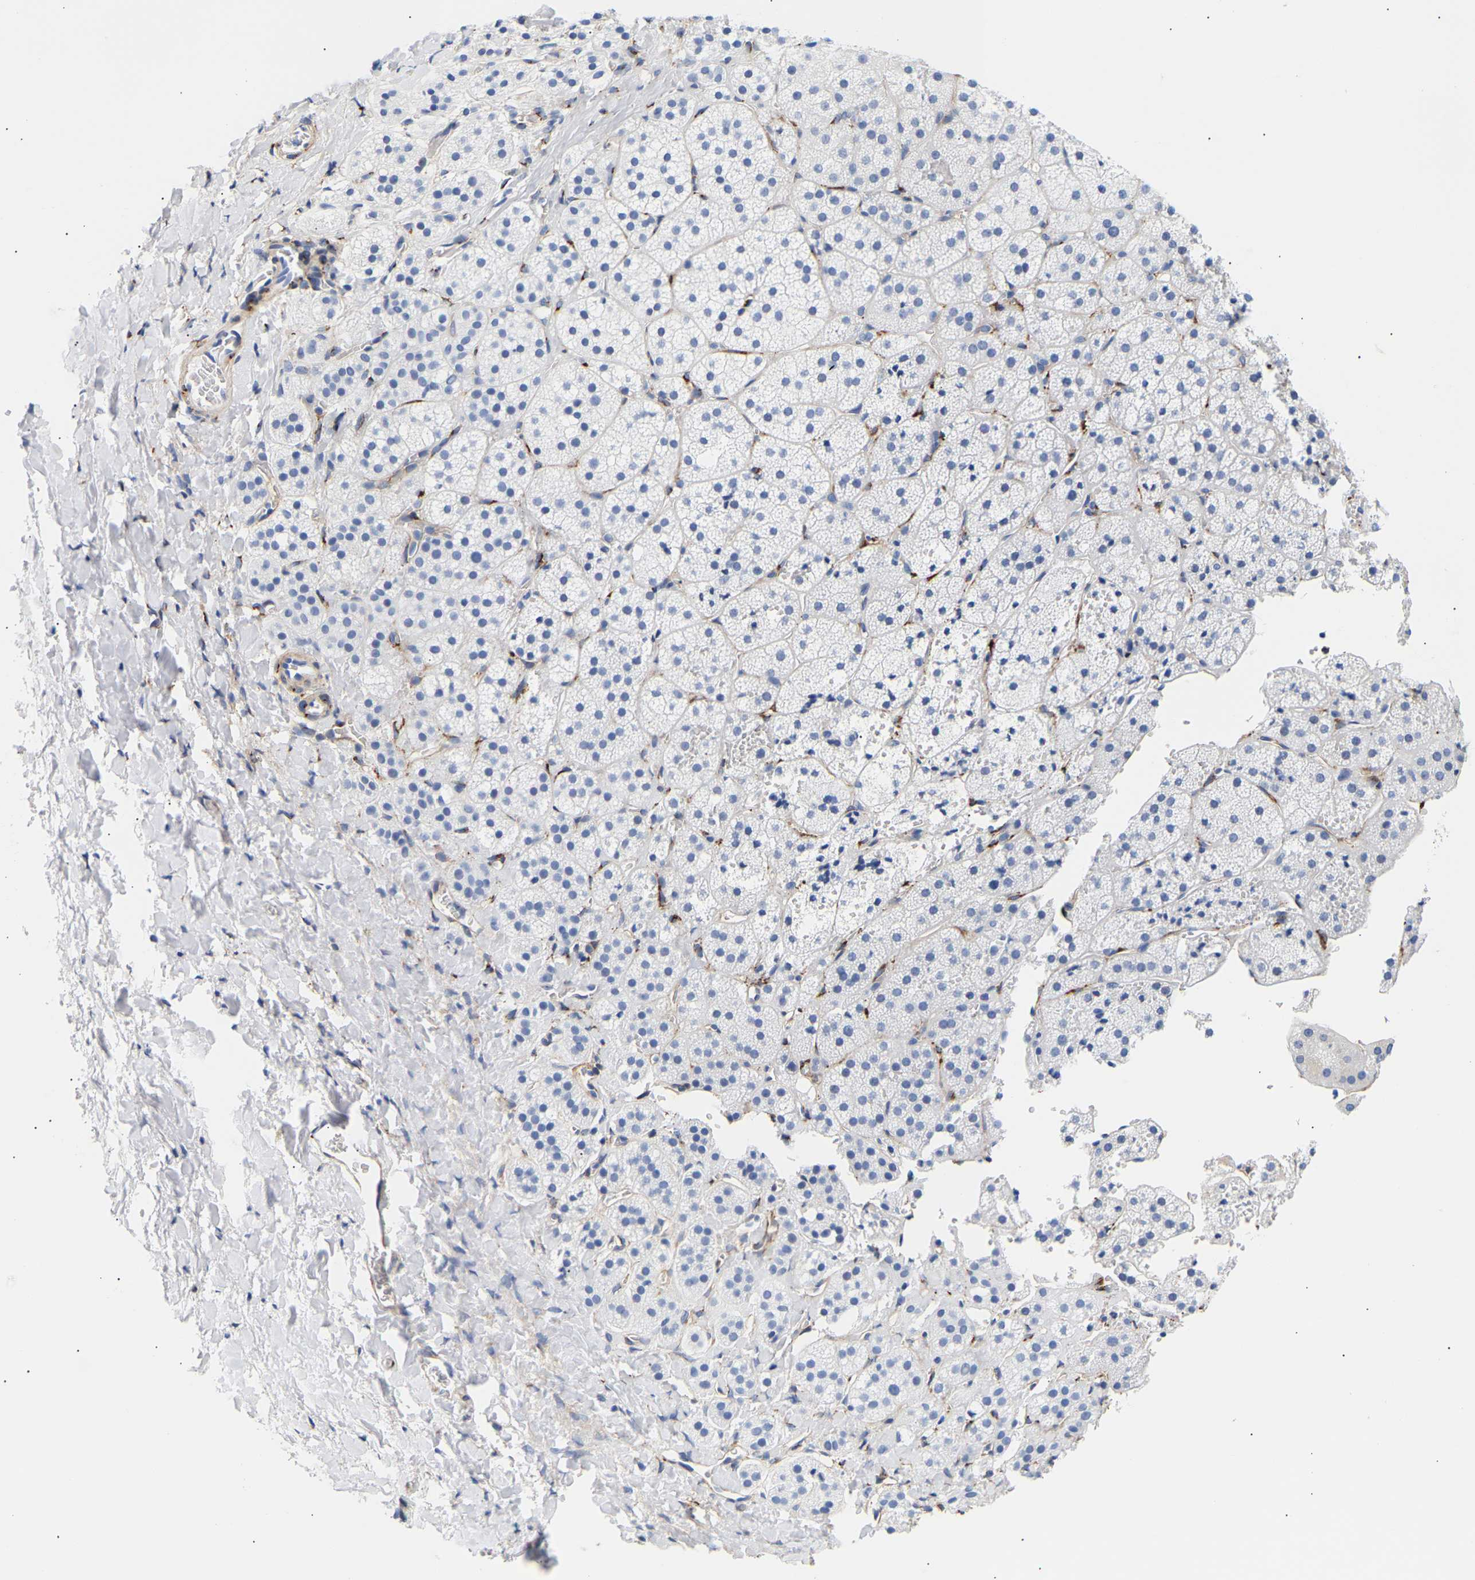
{"staining": {"intensity": "negative", "quantity": "none", "location": "none"}, "tissue": "adrenal gland", "cell_type": "Glandular cells", "image_type": "normal", "snomed": [{"axis": "morphology", "description": "Normal tissue, NOS"}, {"axis": "topography", "description": "Adrenal gland"}], "caption": "Protein analysis of unremarkable adrenal gland demonstrates no significant positivity in glandular cells. (Stains: DAB (3,3'-diaminobenzidine) IHC with hematoxylin counter stain, Microscopy: brightfield microscopy at high magnification).", "gene": "IGFBP7", "patient": {"sex": "female", "age": 44}}